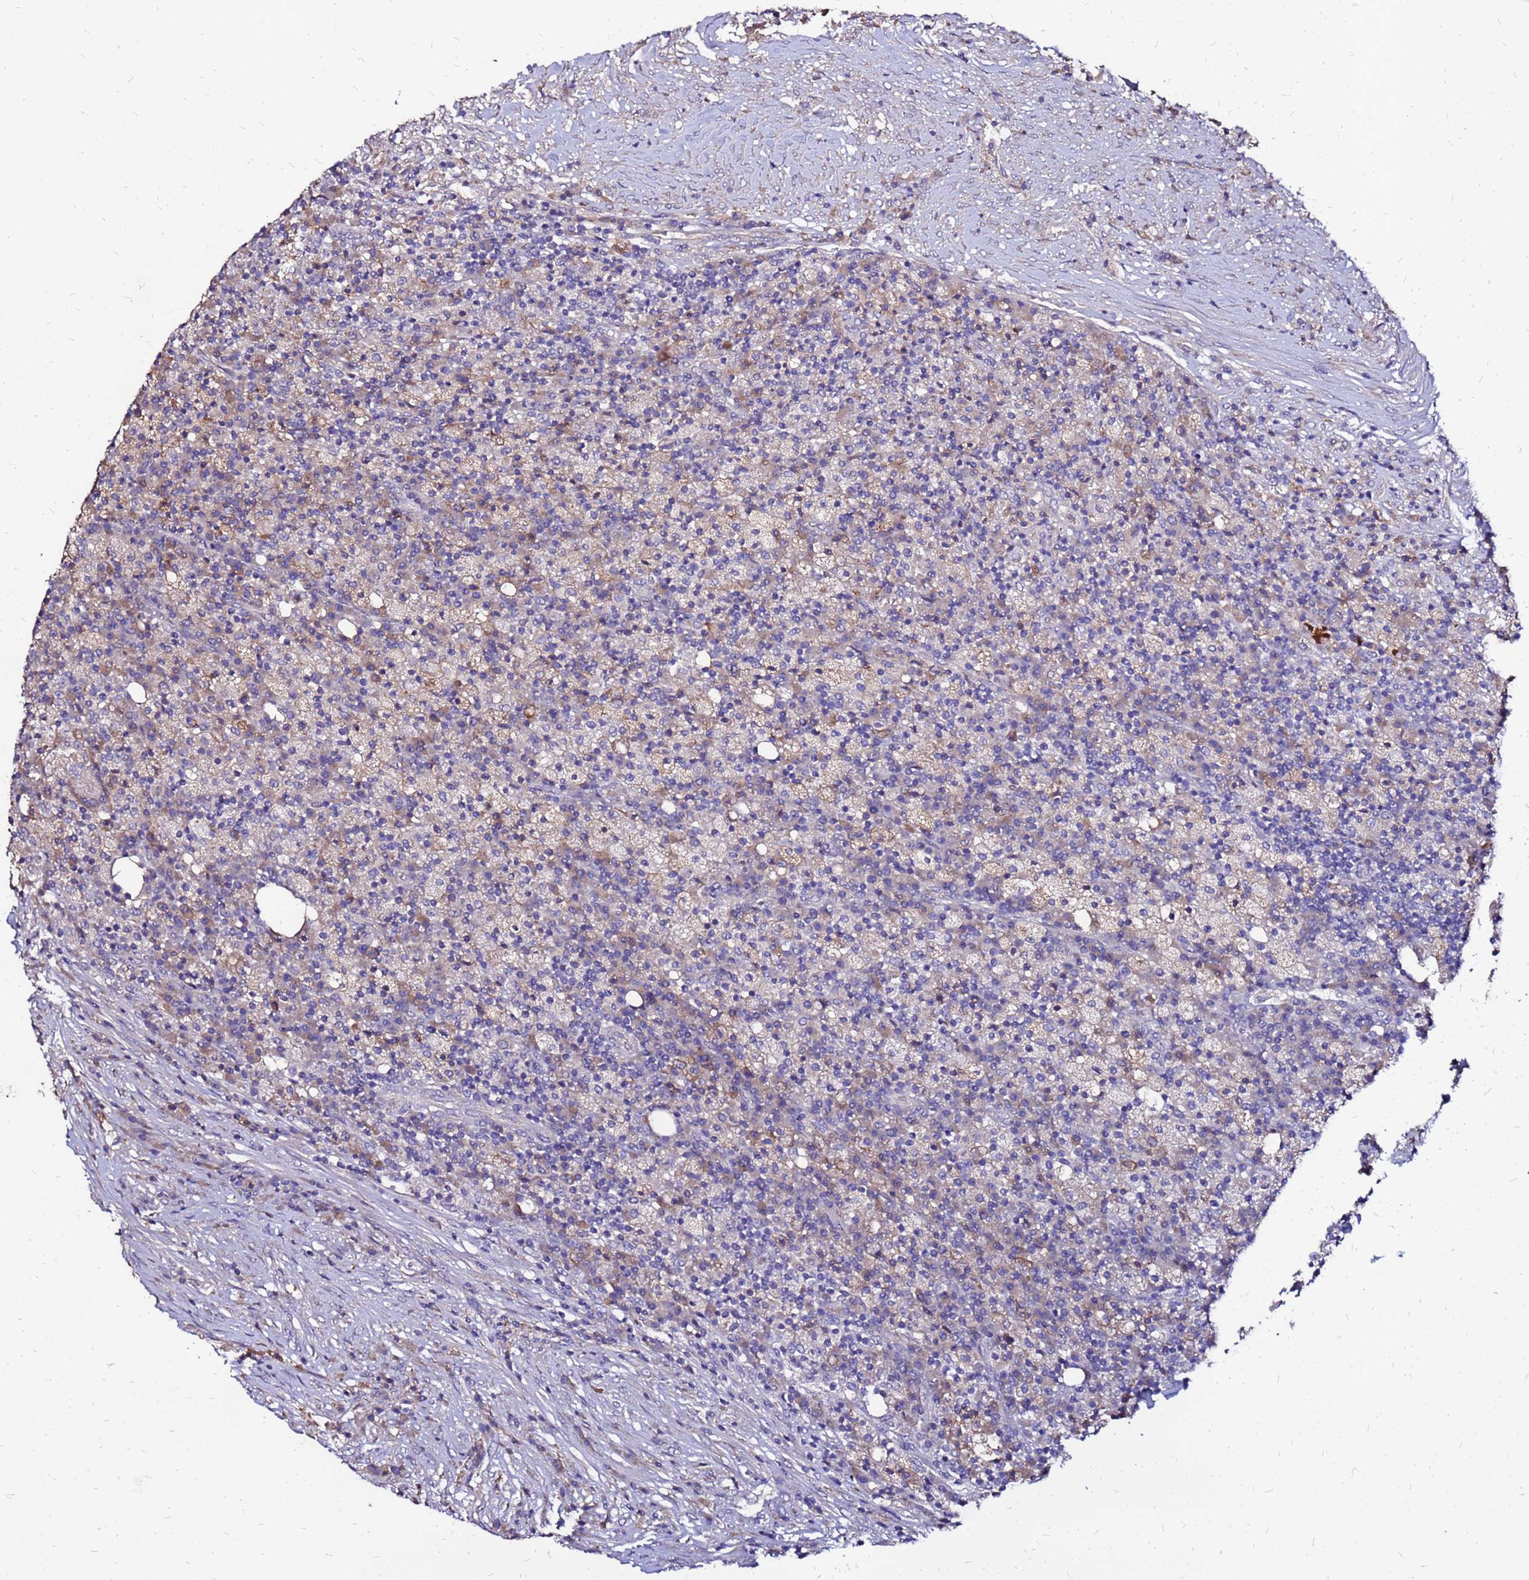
{"staining": {"intensity": "negative", "quantity": "none", "location": "none"}, "tissue": "colorectal cancer", "cell_type": "Tumor cells", "image_type": "cancer", "snomed": [{"axis": "morphology", "description": "Adenocarcinoma, NOS"}, {"axis": "topography", "description": "Colon"}], "caption": "This is a micrograph of immunohistochemistry (IHC) staining of adenocarcinoma (colorectal), which shows no positivity in tumor cells.", "gene": "ARHGEF5", "patient": {"sex": "male", "age": 83}}